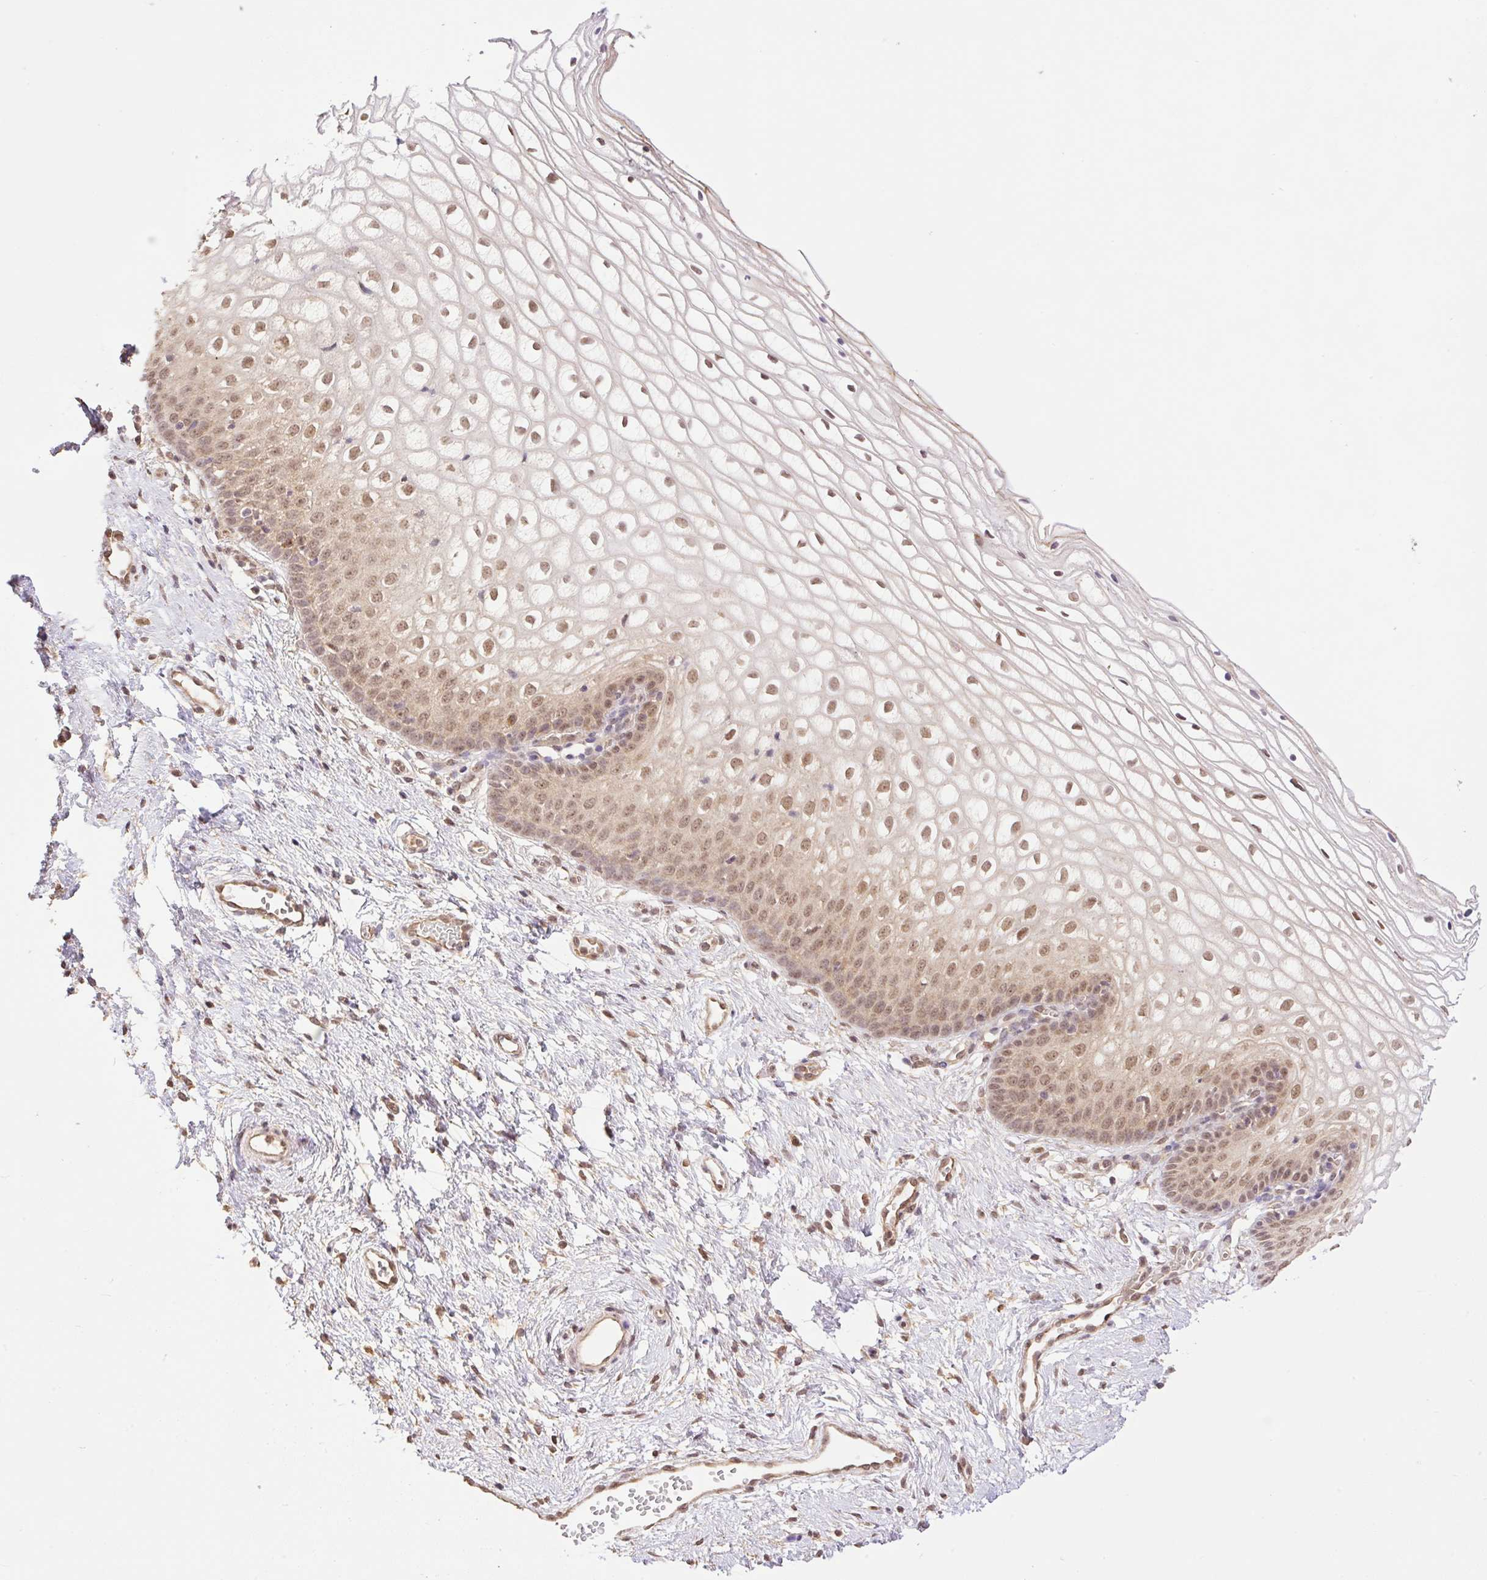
{"staining": {"intensity": "moderate", "quantity": ">75%", "location": "nuclear"}, "tissue": "cervix", "cell_type": "Squamous epithelial cells", "image_type": "normal", "snomed": [{"axis": "morphology", "description": "Normal tissue, NOS"}, {"axis": "topography", "description": "Cervix"}], "caption": "Immunohistochemistry (IHC) photomicrograph of unremarkable cervix stained for a protein (brown), which shows medium levels of moderate nuclear positivity in approximately >75% of squamous epithelial cells.", "gene": "VPS25", "patient": {"sex": "female", "age": 36}}